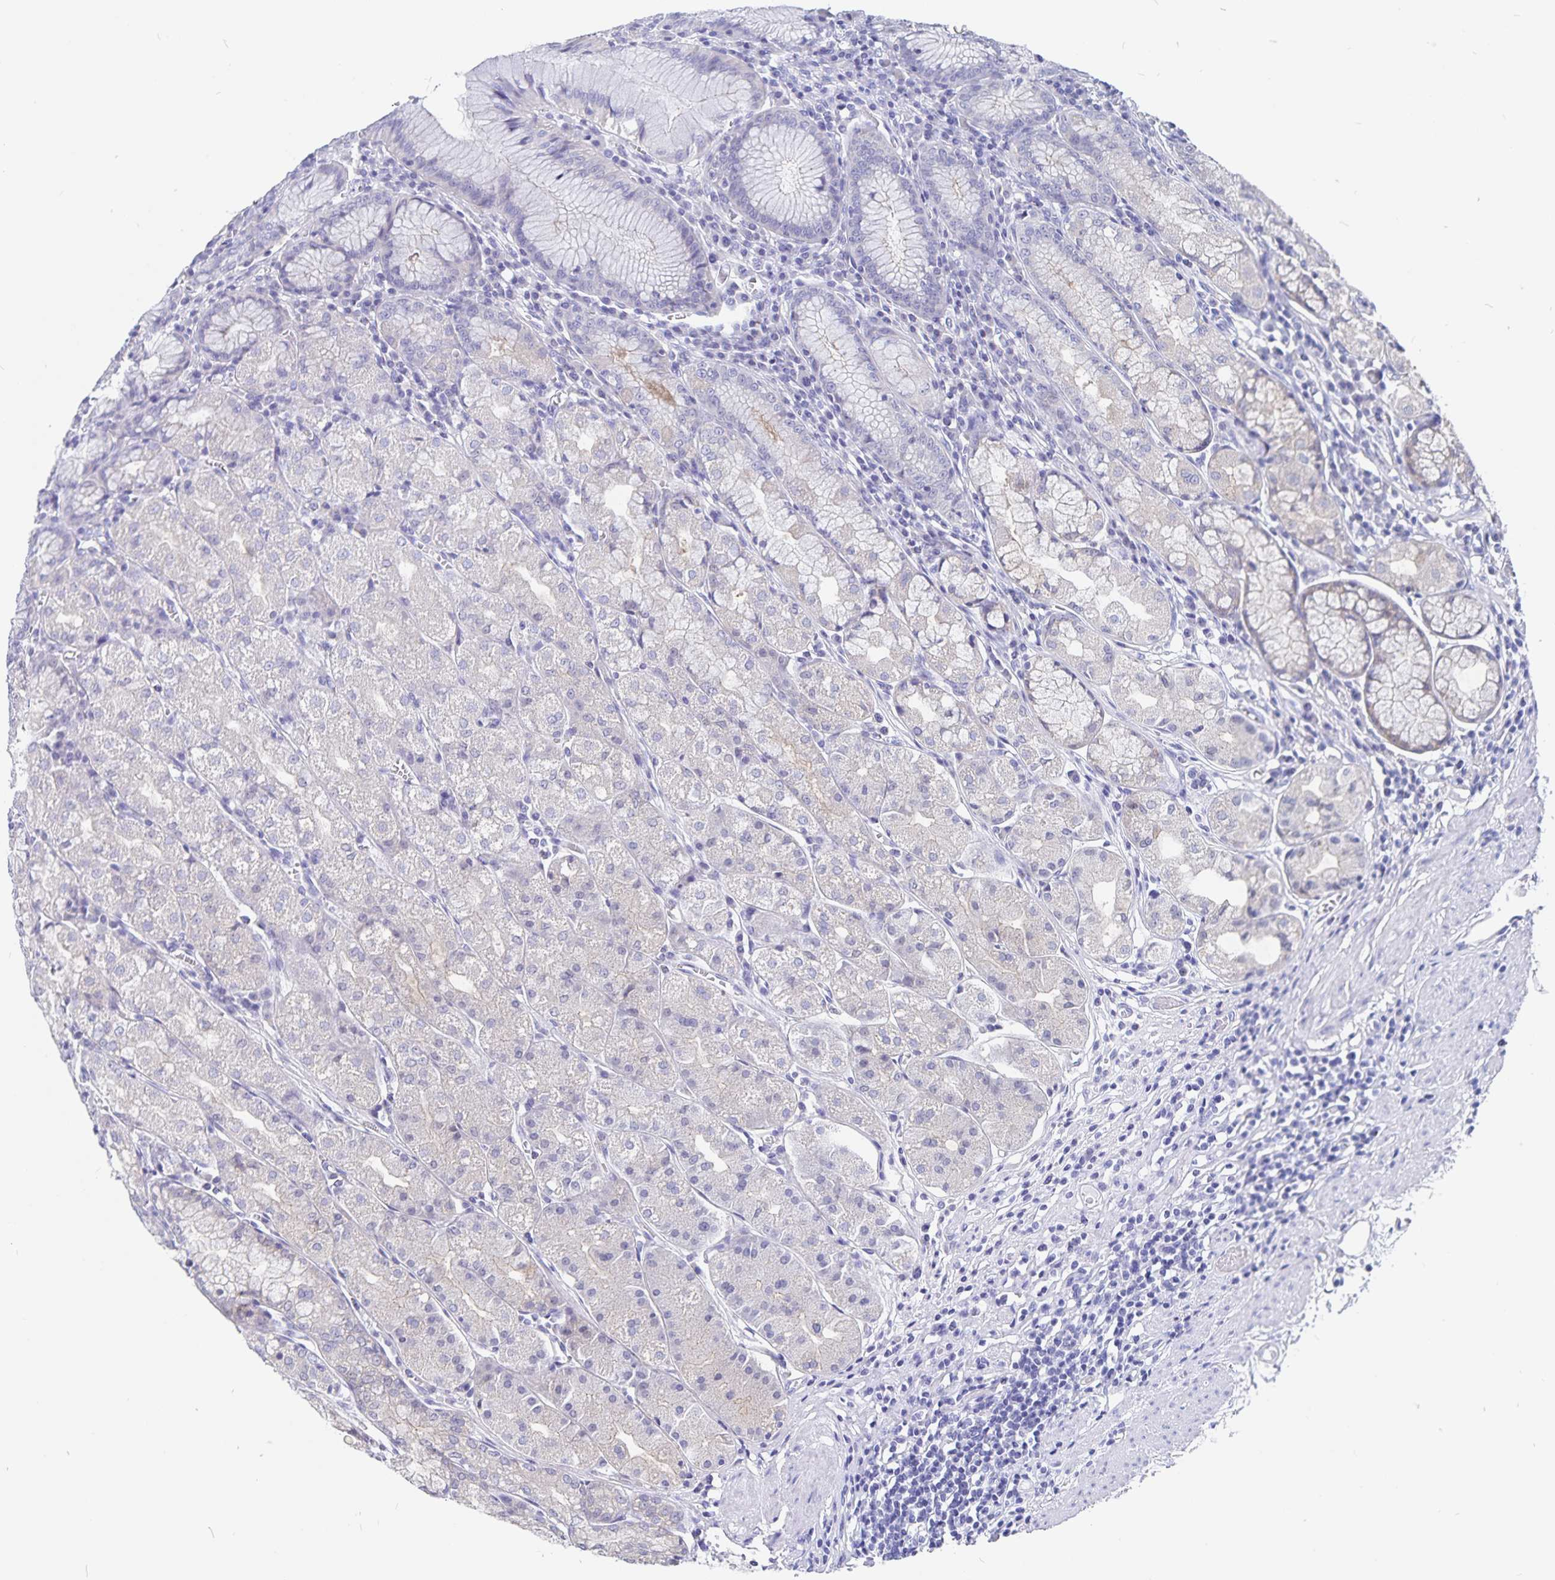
{"staining": {"intensity": "negative", "quantity": "none", "location": "none"}, "tissue": "stomach", "cell_type": "Glandular cells", "image_type": "normal", "snomed": [{"axis": "morphology", "description": "Normal tissue, NOS"}, {"axis": "topography", "description": "Stomach"}], "caption": "High magnification brightfield microscopy of normal stomach stained with DAB (3,3'-diaminobenzidine) (brown) and counterstained with hematoxylin (blue): glandular cells show no significant positivity. Nuclei are stained in blue.", "gene": "SNTN", "patient": {"sex": "male", "age": 55}}